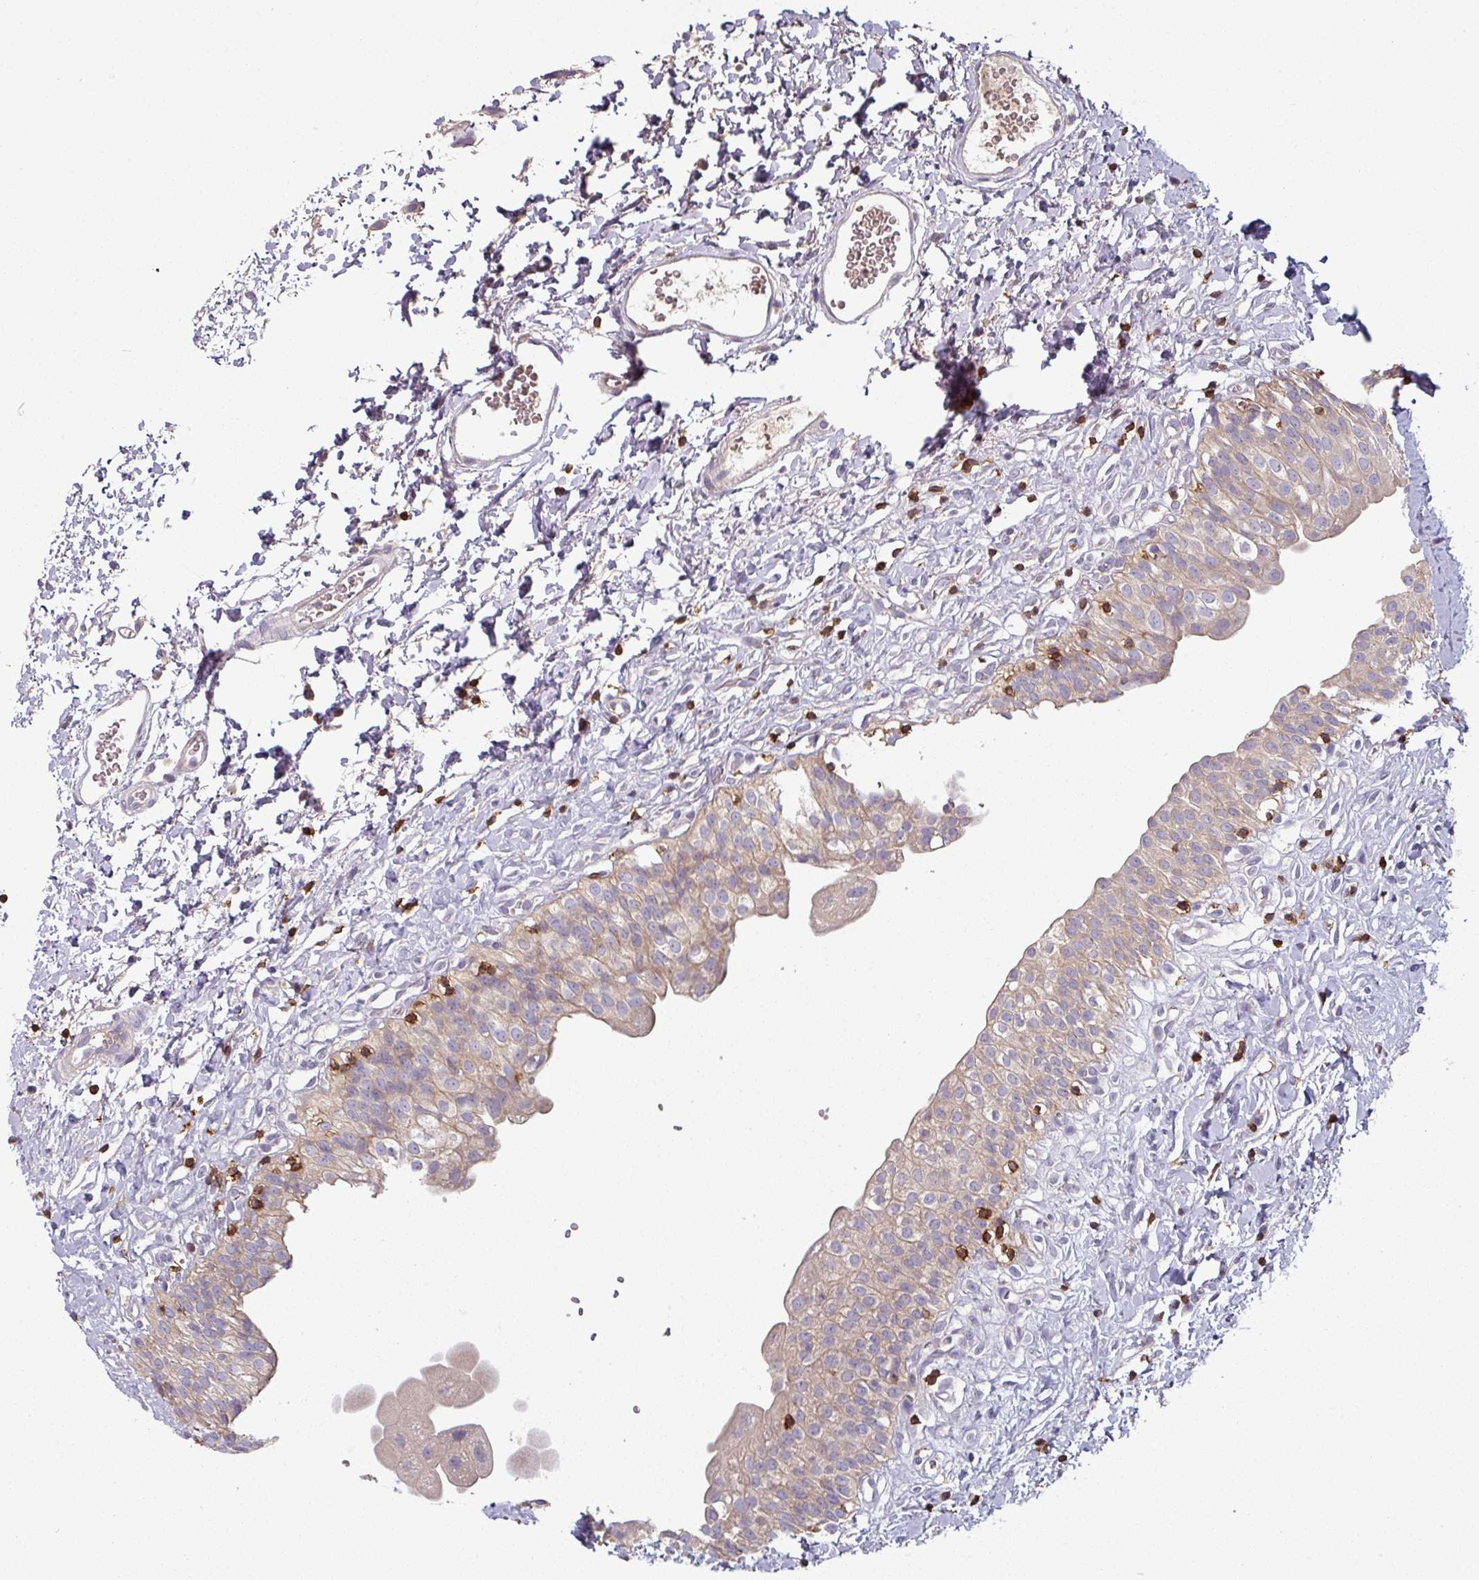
{"staining": {"intensity": "weak", "quantity": ">75%", "location": "cytoplasmic/membranous"}, "tissue": "urinary bladder", "cell_type": "Urothelial cells", "image_type": "normal", "snomed": [{"axis": "morphology", "description": "Normal tissue, NOS"}, {"axis": "topography", "description": "Urinary bladder"}], "caption": "The photomicrograph exhibits staining of benign urinary bladder, revealing weak cytoplasmic/membranous protein positivity (brown color) within urothelial cells.", "gene": "CD3G", "patient": {"sex": "male", "age": 51}}